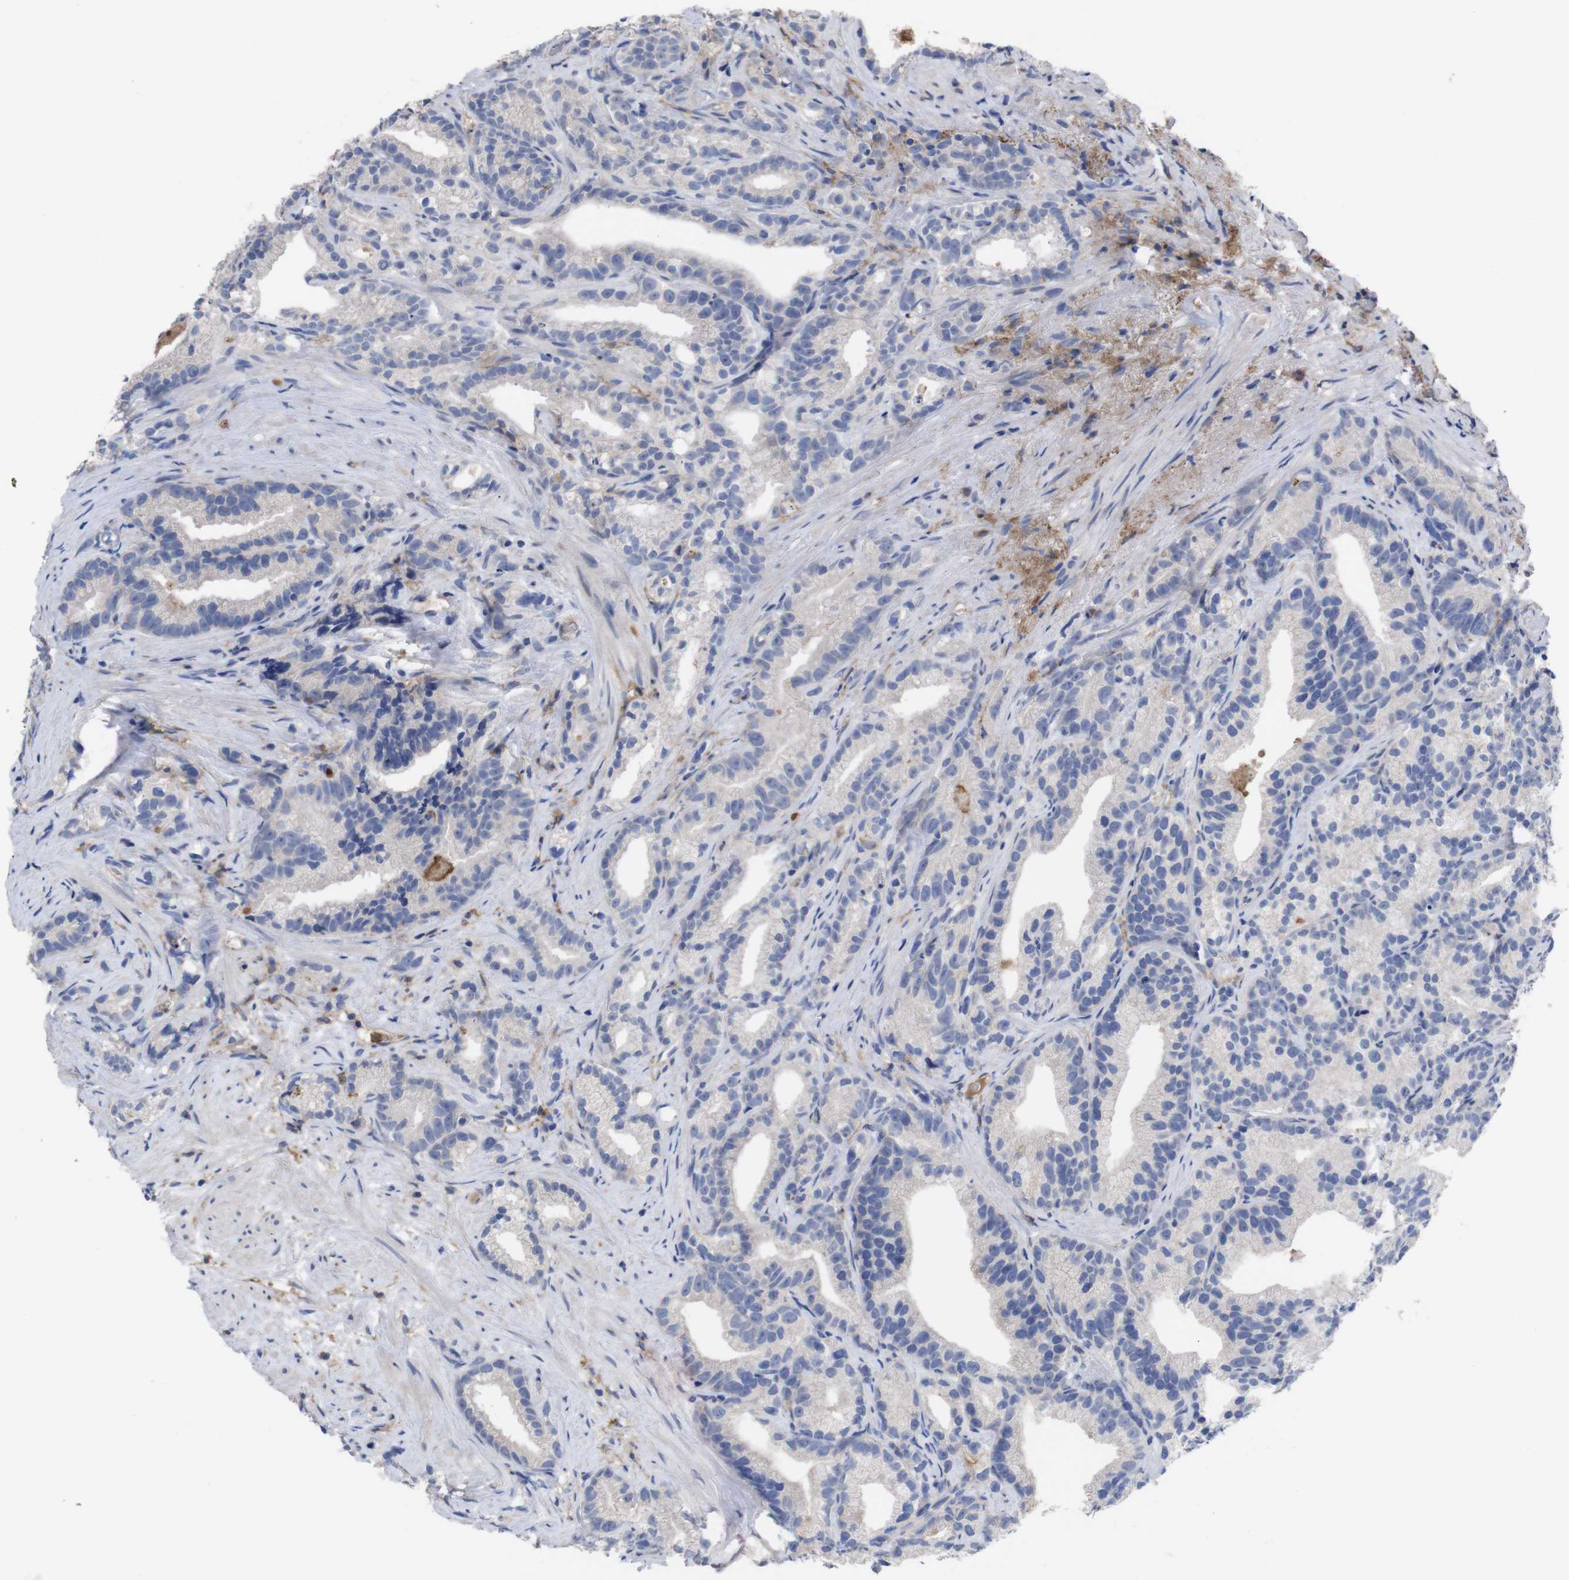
{"staining": {"intensity": "negative", "quantity": "none", "location": "none"}, "tissue": "prostate cancer", "cell_type": "Tumor cells", "image_type": "cancer", "snomed": [{"axis": "morphology", "description": "Adenocarcinoma, Low grade"}, {"axis": "topography", "description": "Prostate"}], "caption": "Immunohistochemistry image of prostate cancer (low-grade adenocarcinoma) stained for a protein (brown), which displays no positivity in tumor cells. (DAB (3,3'-diaminobenzidine) IHC, high magnification).", "gene": "C5AR1", "patient": {"sex": "male", "age": 89}}